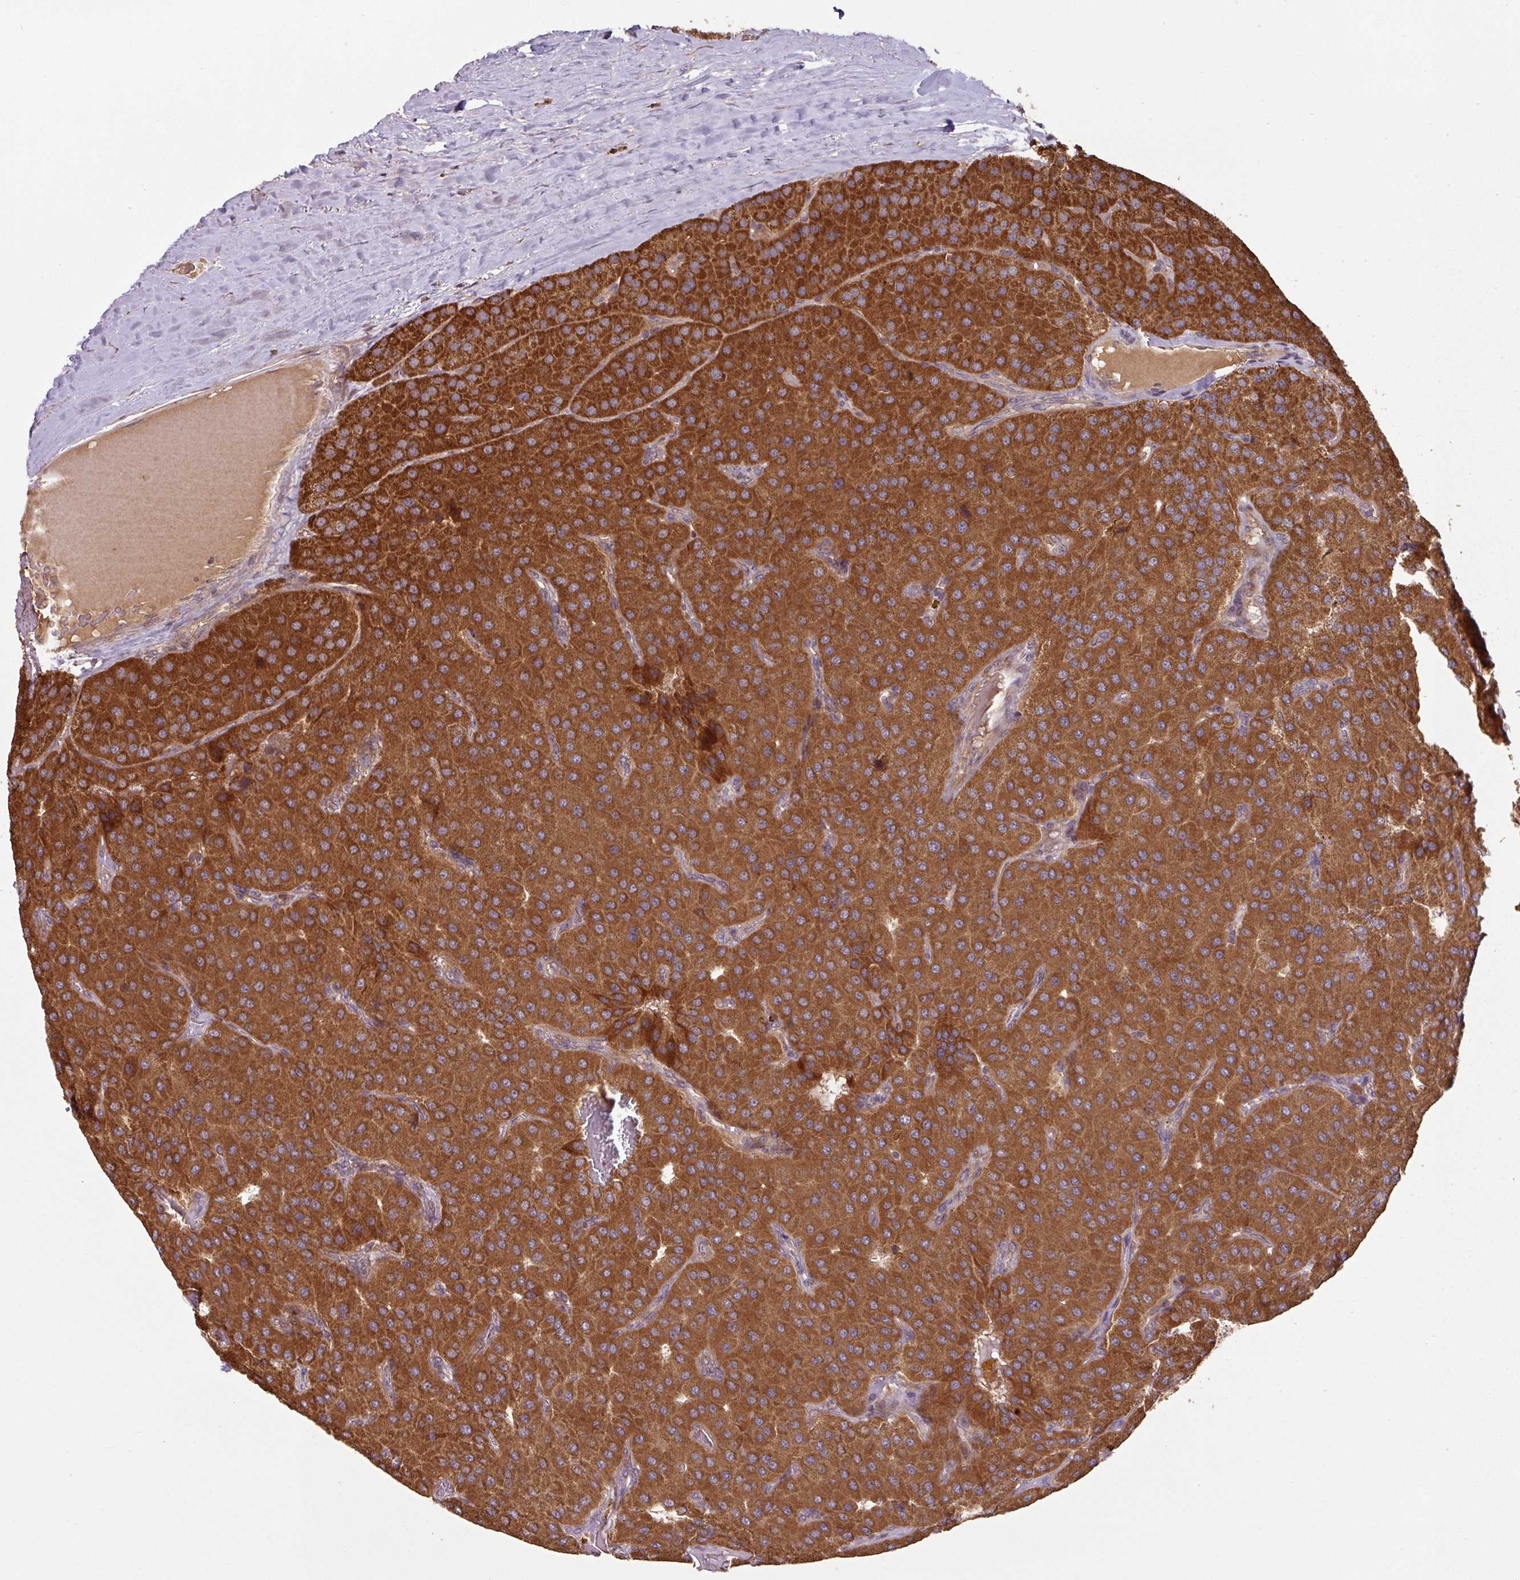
{"staining": {"intensity": "strong", "quantity": ">75%", "location": "cytoplasmic/membranous"}, "tissue": "parathyroid gland", "cell_type": "Glandular cells", "image_type": "normal", "snomed": [{"axis": "morphology", "description": "Normal tissue, NOS"}, {"axis": "morphology", "description": "Adenoma, NOS"}, {"axis": "topography", "description": "Parathyroid gland"}], "caption": "The photomicrograph exhibits immunohistochemical staining of benign parathyroid gland. There is strong cytoplasmic/membranous expression is seen in about >75% of glandular cells.", "gene": "MRRF", "patient": {"sex": "female", "age": 86}}